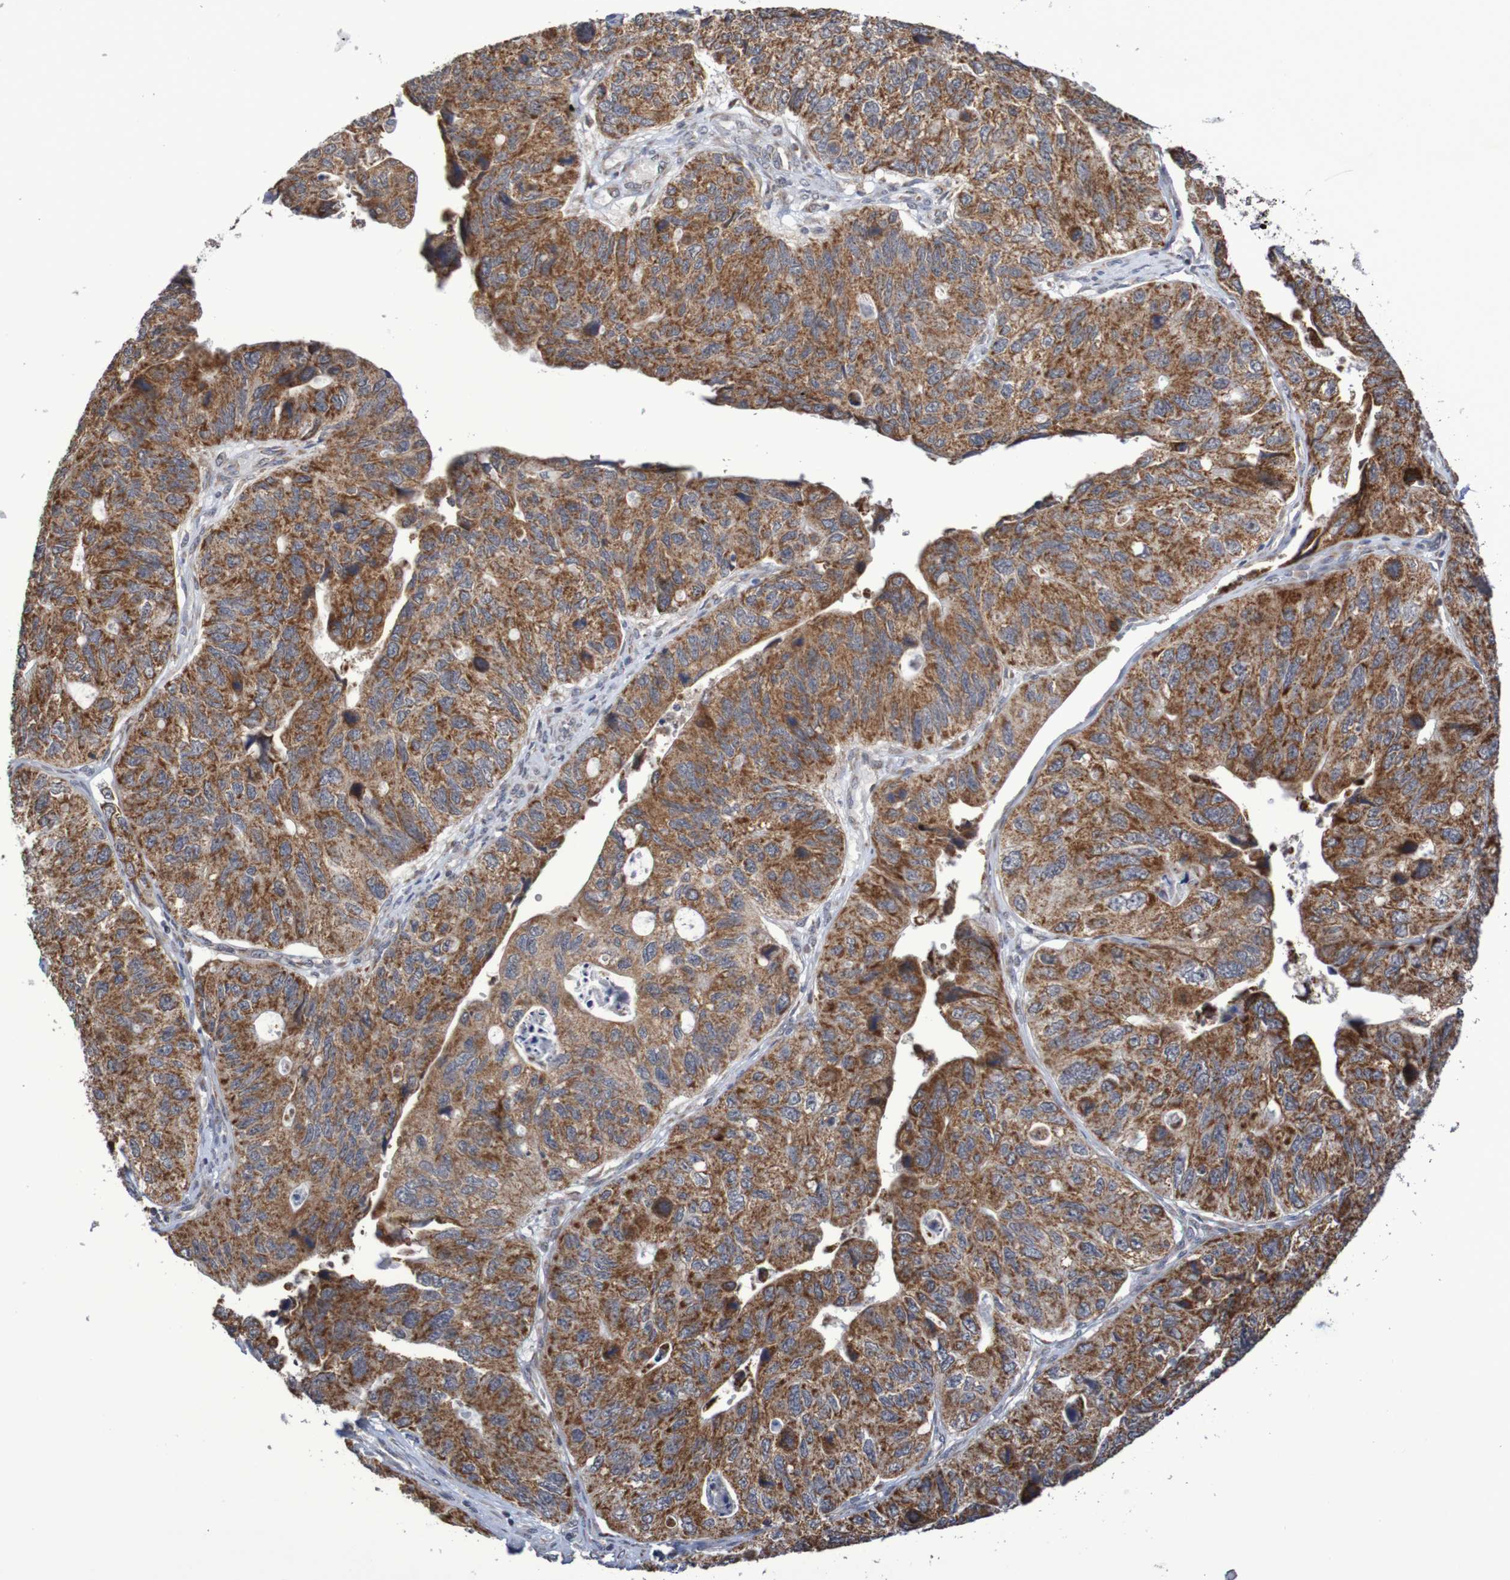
{"staining": {"intensity": "strong", "quantity": ">75%", "location": "cytoplasmic/membranous"}, "tissue": "stomach cancer", "cell_type": "Tumor cells", "image_type": "cancer", "snomed": [{"axis": "morphology", "description": "Adenocarcinoma, NOS"}, {"axis": "topography", "description": "Stomach"}], "caption": "Immunohistochemistry of human stomach cancer (adenocarcinoma) displays high levels of strong cytoplasmic/membranous staining in approximately >75% of tumor cells.", "gene": "DVL1", "patient": {"sex": "male", "age": 59}}